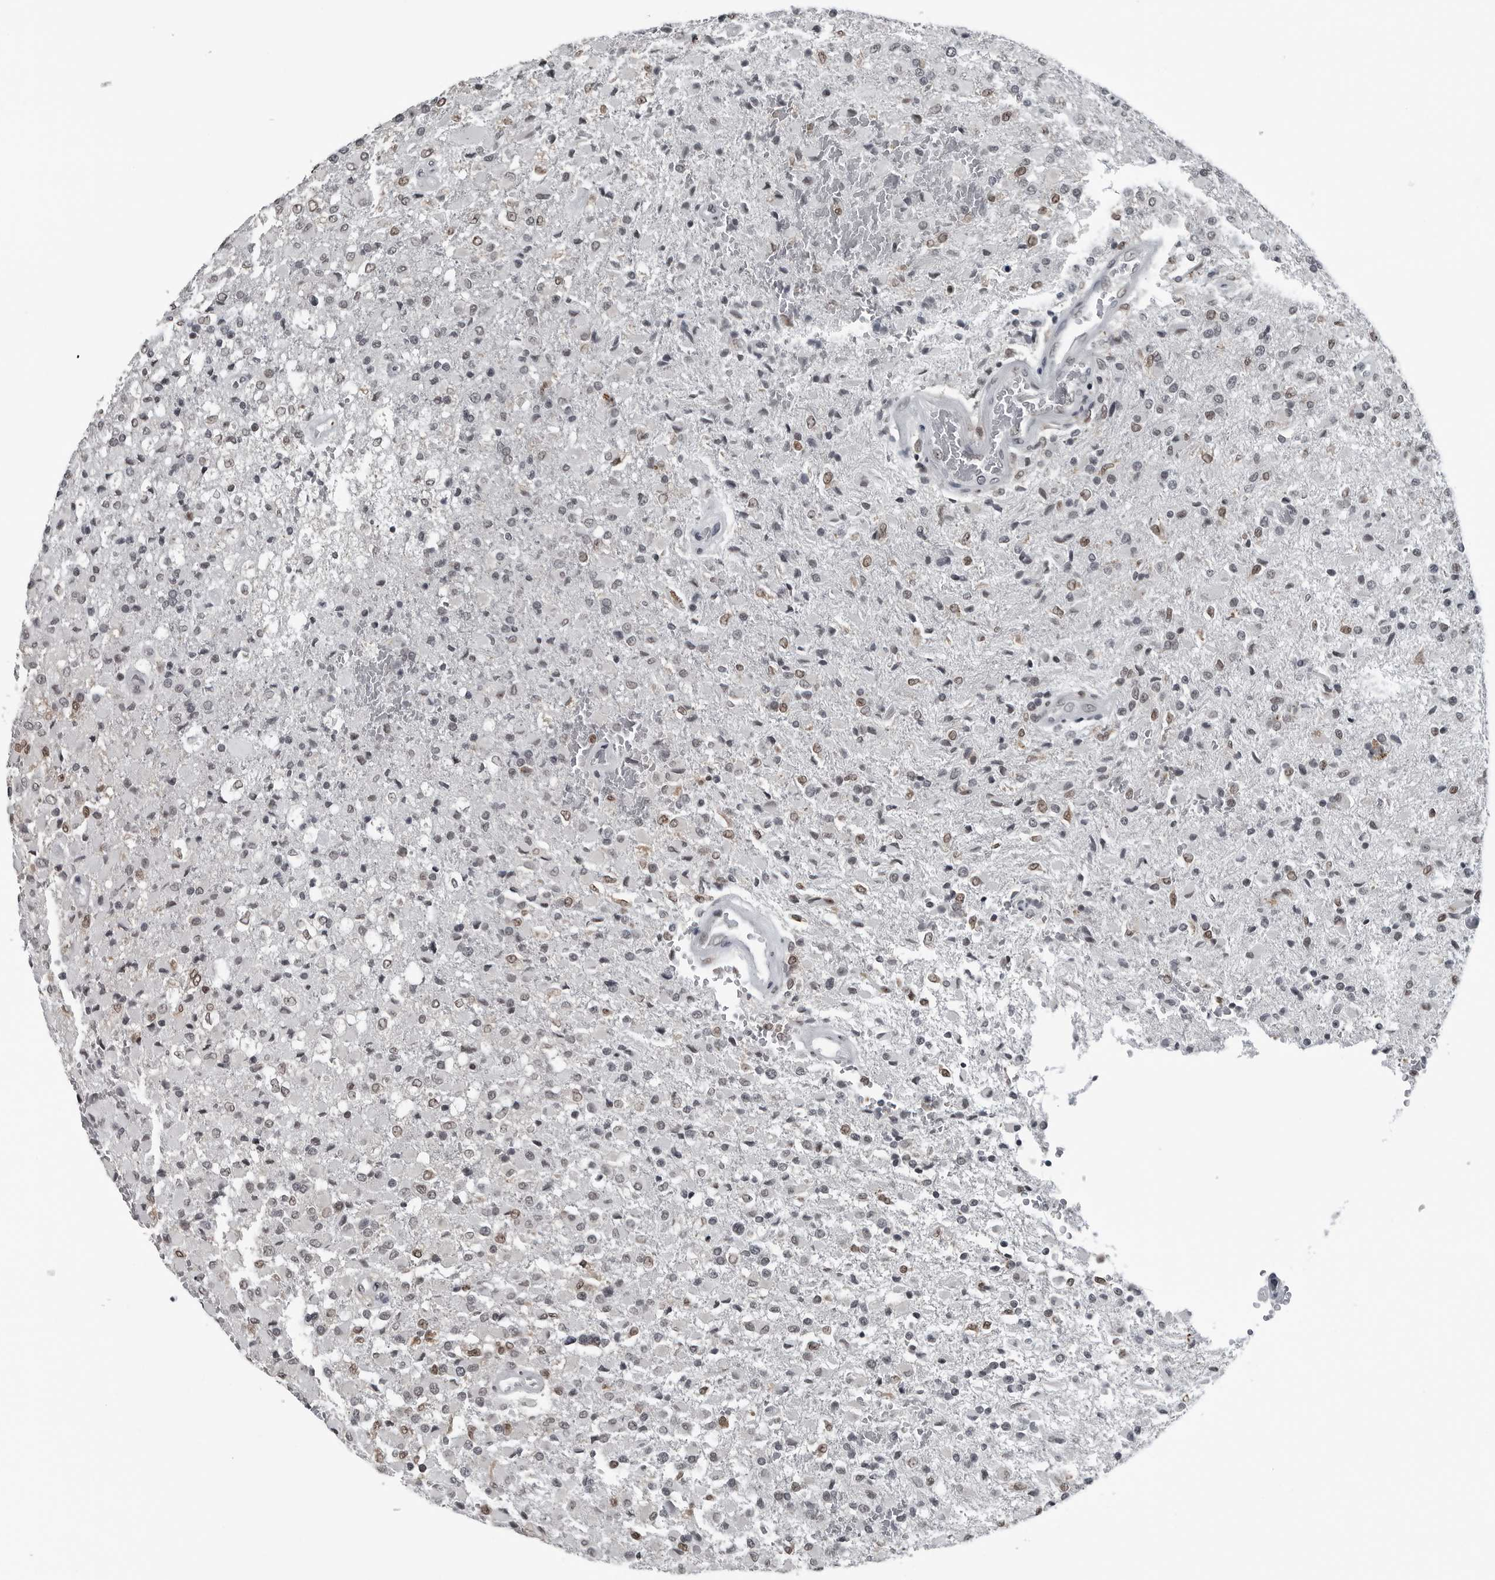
{"staining": {"intensity": "moderate", "quantity": "<25%", "location": "nuclear"}, "tissue": "glioma", "cell_type": "Tumor cells", "image_type": "cancer", "snomed": [{"axis": "morphology", "description": "Glioma, malignant, High grade"}, {"axis": "topography", "description": "Brain"}], "caption": "Immunohistochemistry (IHC) image of neoplastic tissue: human glioma stained using IHC shows low levels of moderate protein expression localized specifically in the nuclear of tumor cells, appearing as a nuclear brown color.", "gene": "AKR1A1", "patient": {"sex": "male", "age": 71}}